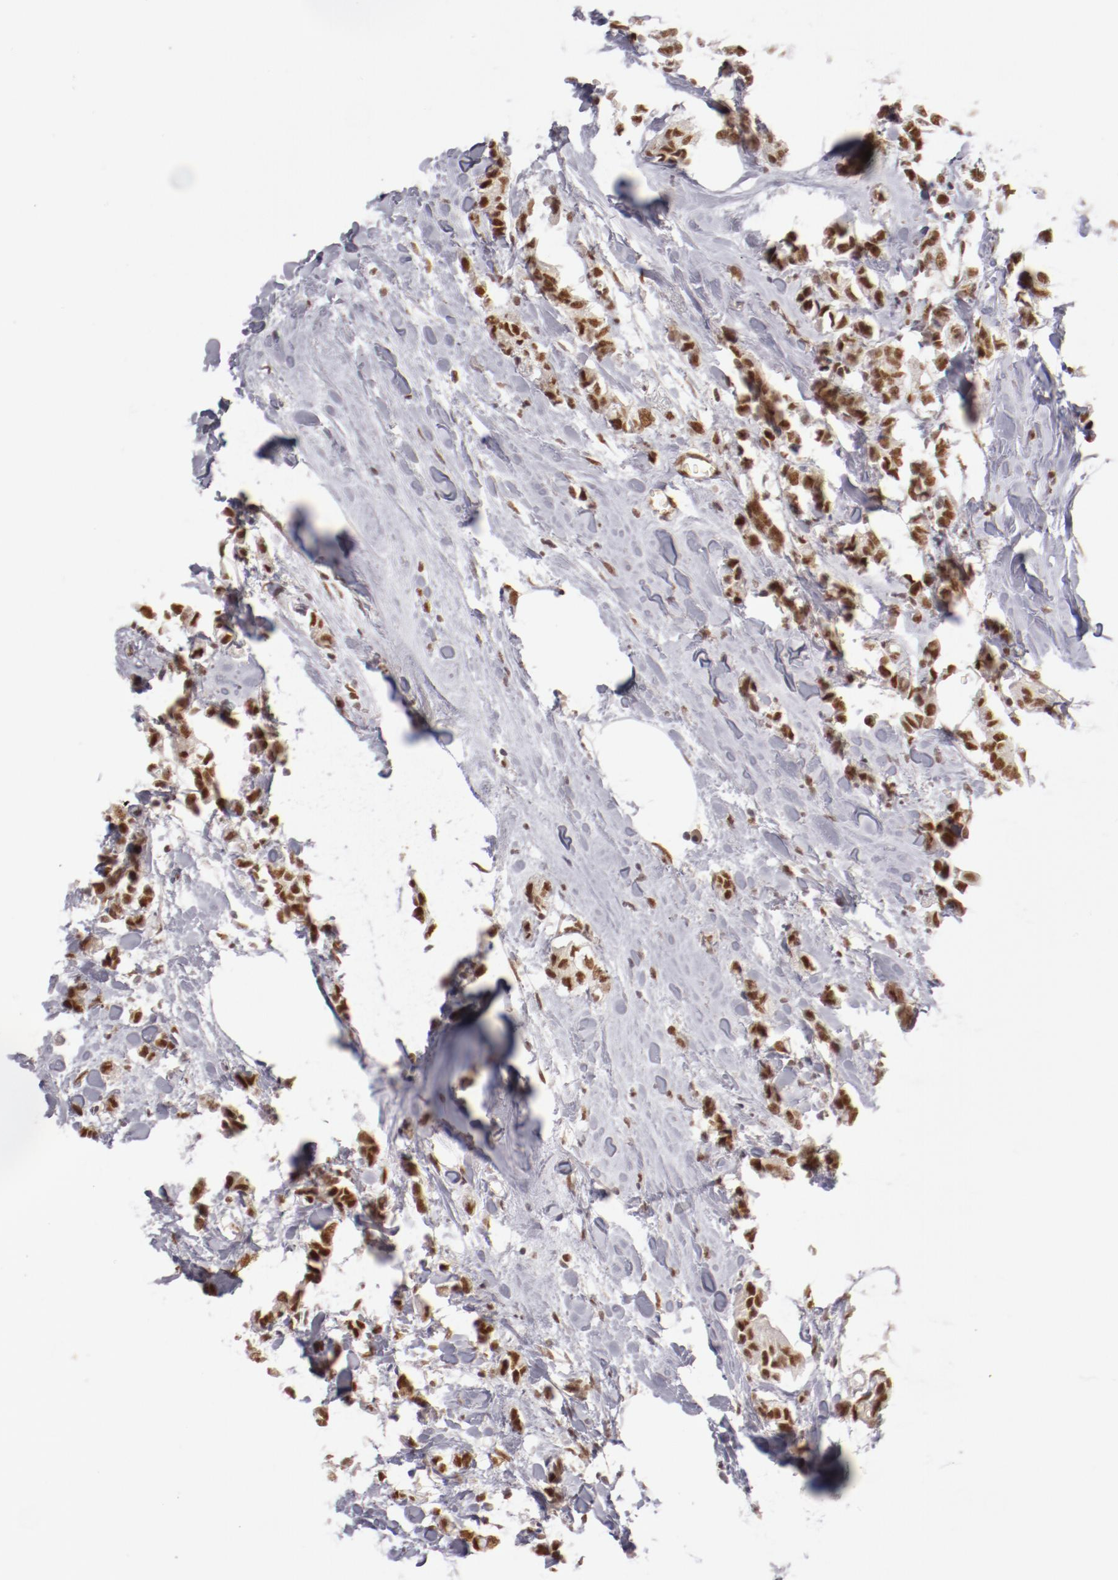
{"staining": {"intensity": "moderate", "quantity": ">75%", "location": "nuclear"}, "tissue": "breast cancer", "cell_type": "Tumor cells", "image_type": "cancer", "snomed": [{"axis": "morphology", "description": "Duct carcinoma"}, {"axis": "topography", "description": "Breast"}], "caption": "Immunohistochemistry (DAB (3,3'-diaminobenzidine)) staining of intraductal carcinoma (breast) displays moderate nuclear protein staining in about >75% of tumor cells.", "gene": "NFE2", "patient": {"sex": "female", "age": 84}}